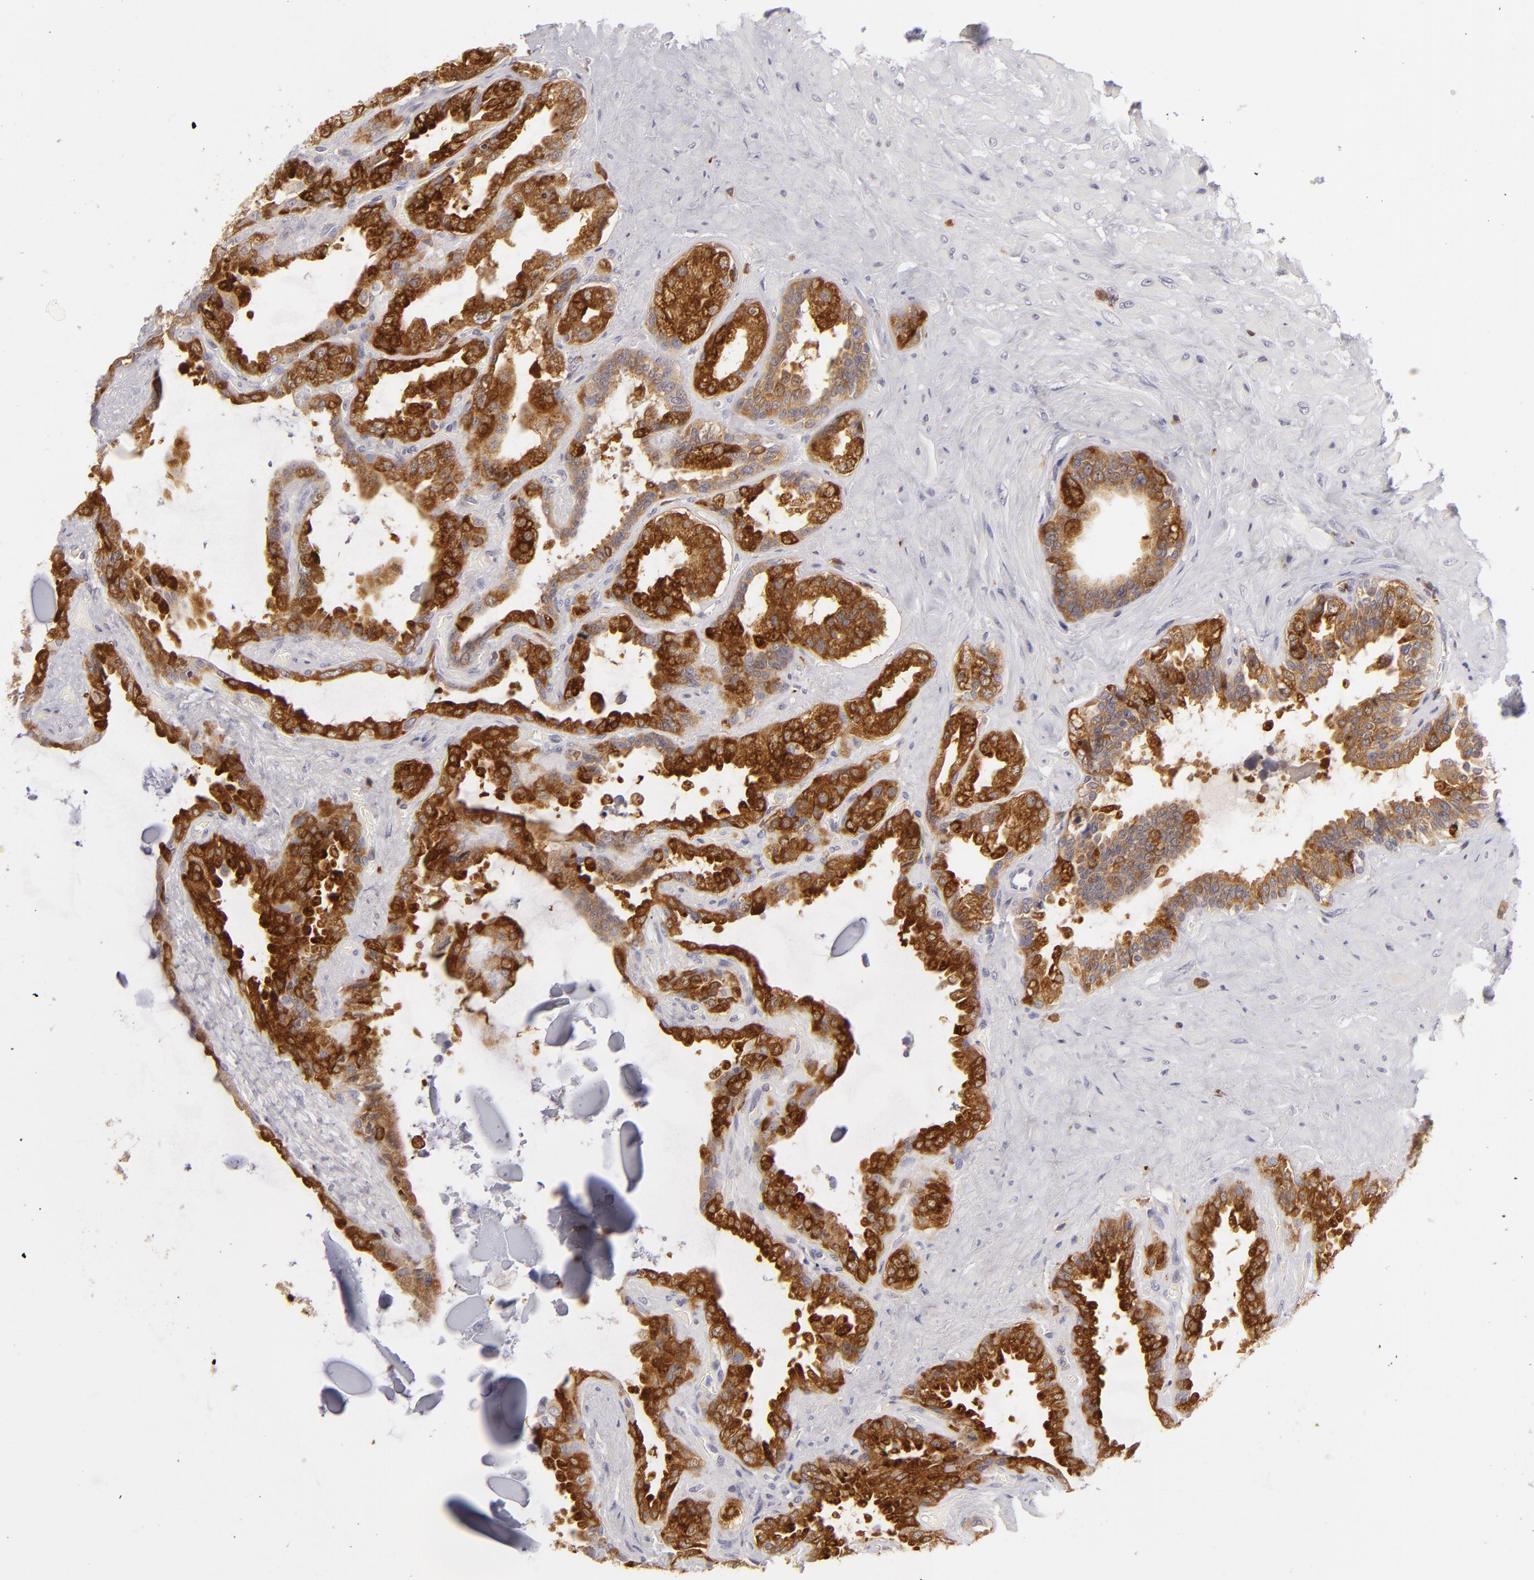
{"staining": {"intensity": "strong", "quantity": ">75%", "location": "cytoplasmic/membranous"}, "tissue": "seminal vesicle", "cell_type": "Glandular cells", "image_type": "normal", "snomed": [{"axis": "morphology", "description": "Normal tissue, NOS"}, {"axis": "morphology", "description": "Inflammation, NOS"}, {"axis": "topography", "description": "Urinary bladder"}, {"axis": "topography", "description": "Prostate"}, {"axis": "topography", "description": "Seminal veicle"}], "caption": "A high-resolution photomicrograph shows immunohistochemistry (IHC) staining of unremarkable seminal vesicle, which shows strong cytoplasmic/membranous expression in approximately >75% of glandular cells. The staining was performed using DAB, with brown indicating positive protein expression. Nuclei are stained blue with hematoxylin.", "gene": "APOBEC3G", "patient": {"sex": "male", "age": 82}}